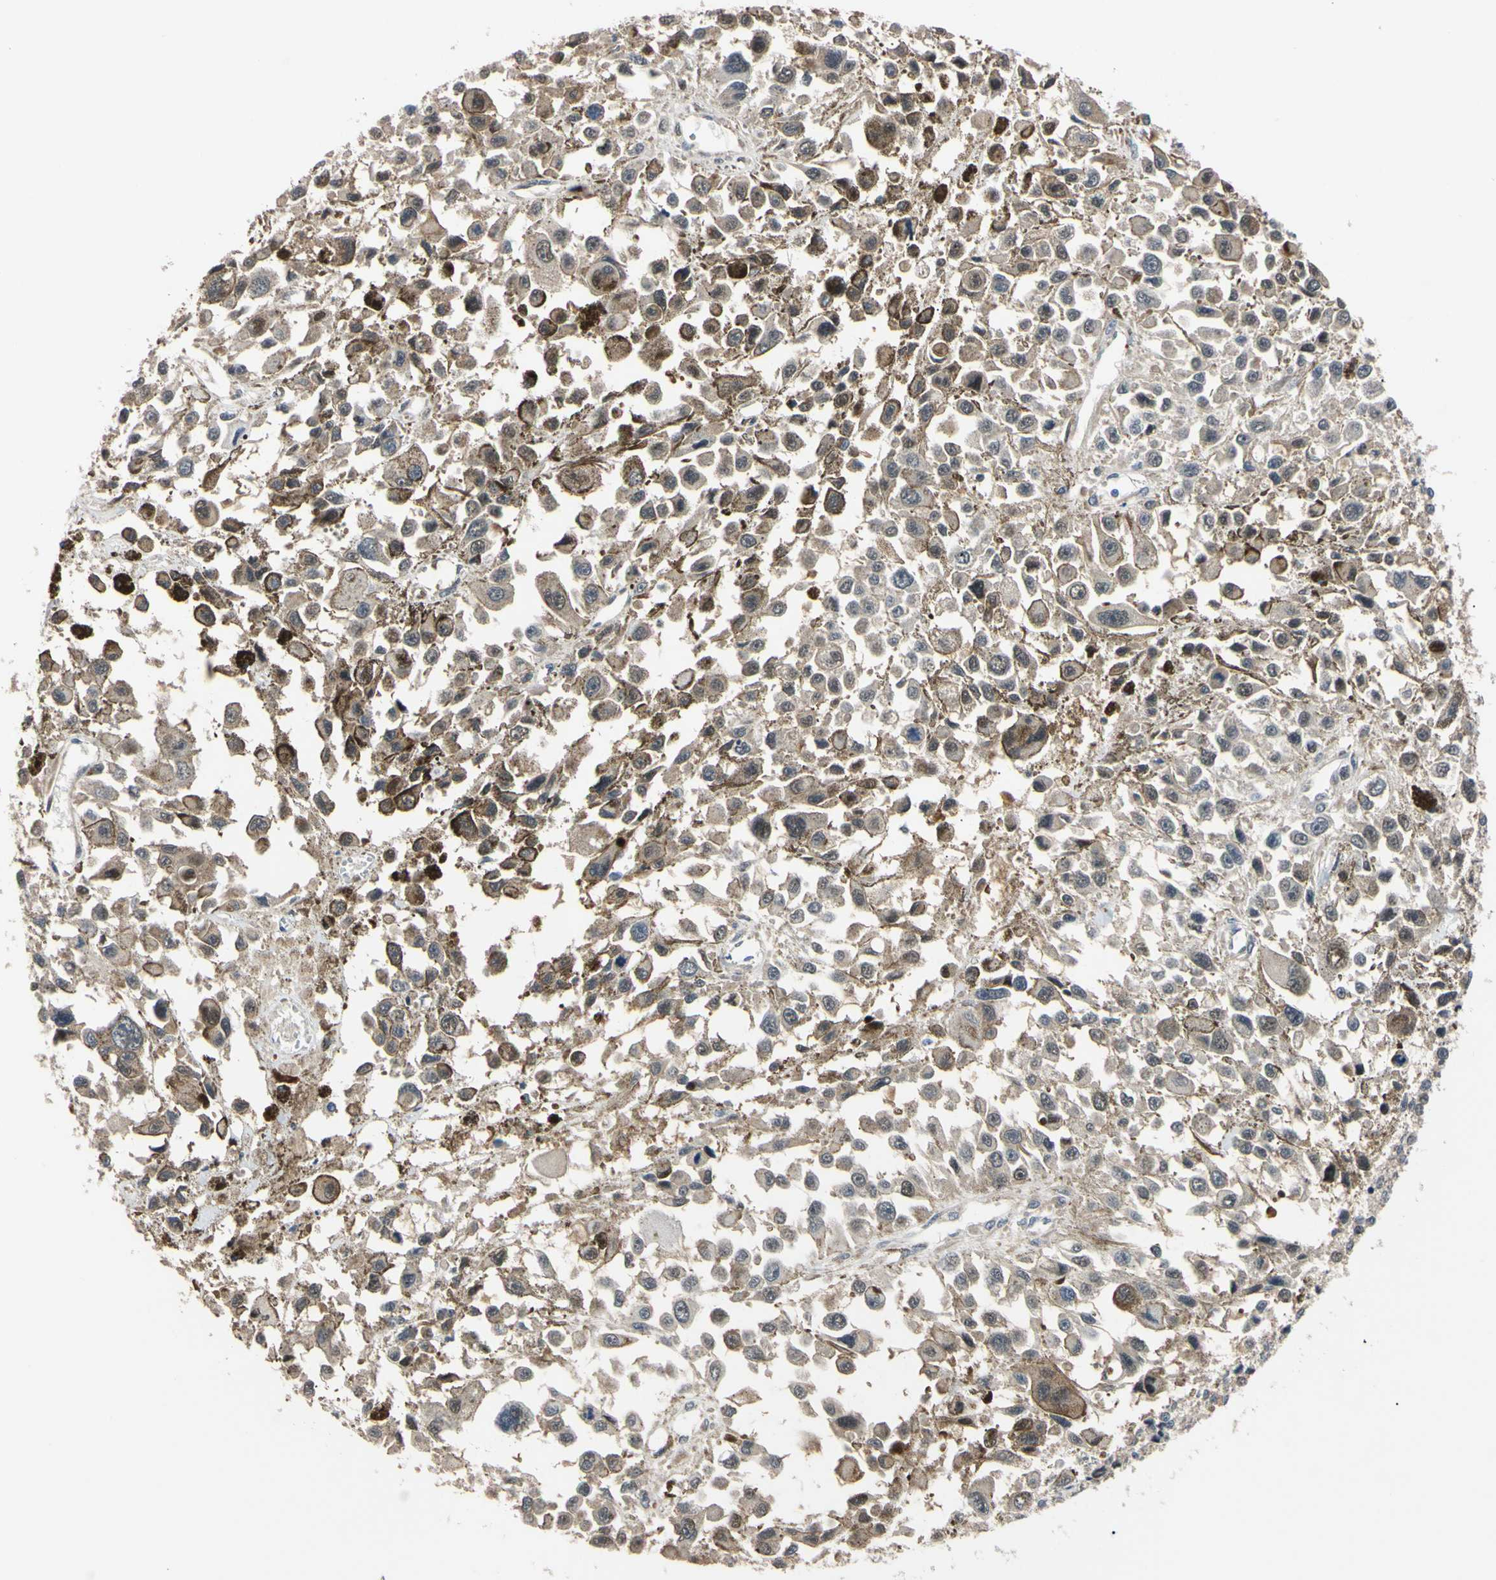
{"staining": {"intensity": "weak", "quantity": ">75%", "location": "cytoplasmic/membranous"}, "tissue": "melanoma", "cell_type": "Tumor cells", "image_type": "cancer", "snomed": [{"axis": "morphology", "description": "Malignant melanoma, Metastatic site"}, {"axis": "topography", "description": "Lymph node"}], "caption": "Brown immunohistochemical staining in melanoma displays weak cytoplasmic/membranous staining in approximately >75% of tumor cells.", "gene": "RARS1", "patient": {"sex": "male", "age": 59}}